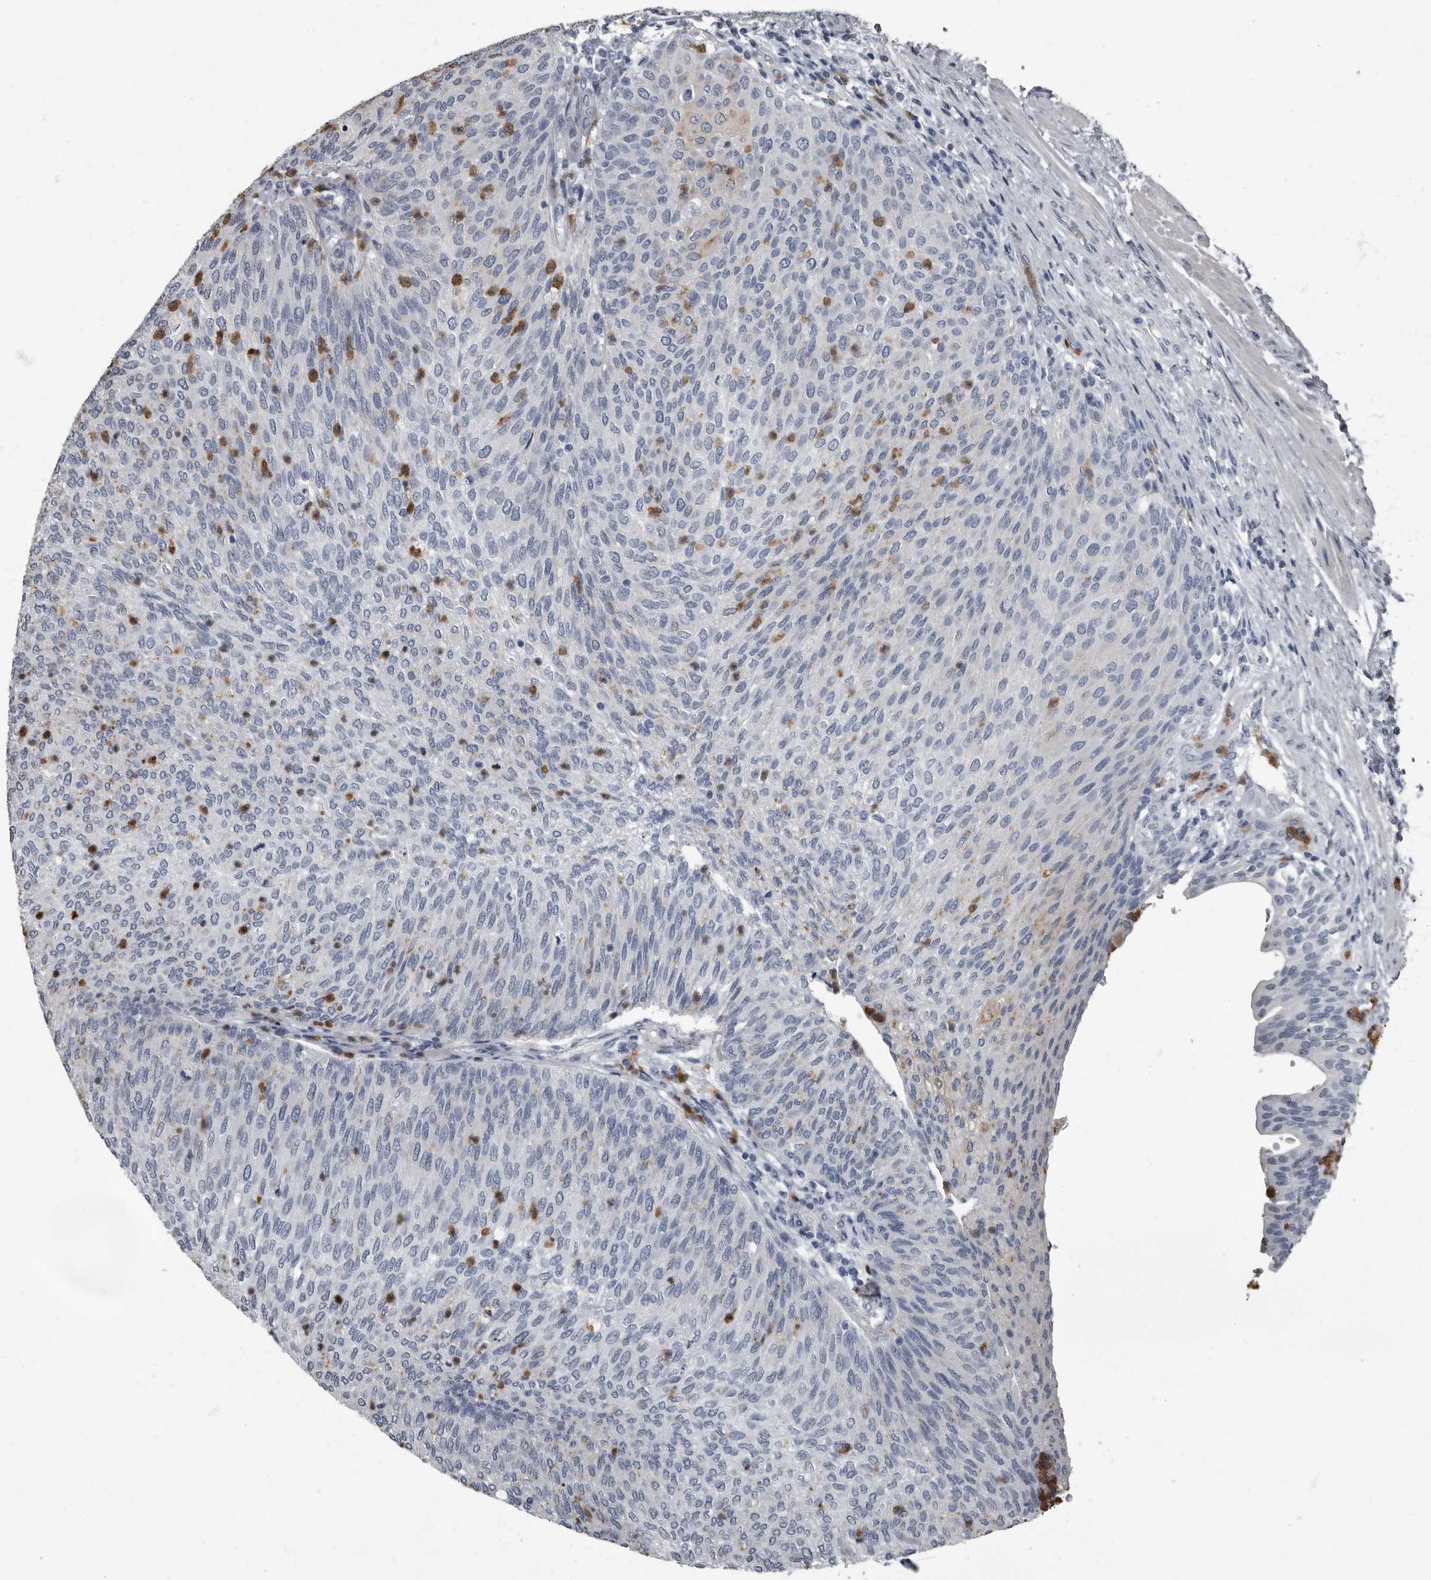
{"staining": {"intensity": "weak", "quantity": "<25%", "location": "cytoplasmic/membranous"}, "tissue": "urothelial cancer", "cell_type": "Tumor cells", "image_type": "cancer", "snomed": [{"axis": "morphology", "description": "Urothelial carcinoma, Low grade"}, {"axis": "topography", "description": "Urinary bladder"}], "caption": "High power microscopy histopathology image of an immunohistochemistry micrograph of urothelial cancer, revealing no significant staining in tumor cells.", "gene": "TPD52L1", "patient": {"sex": "female", "age": 79}}